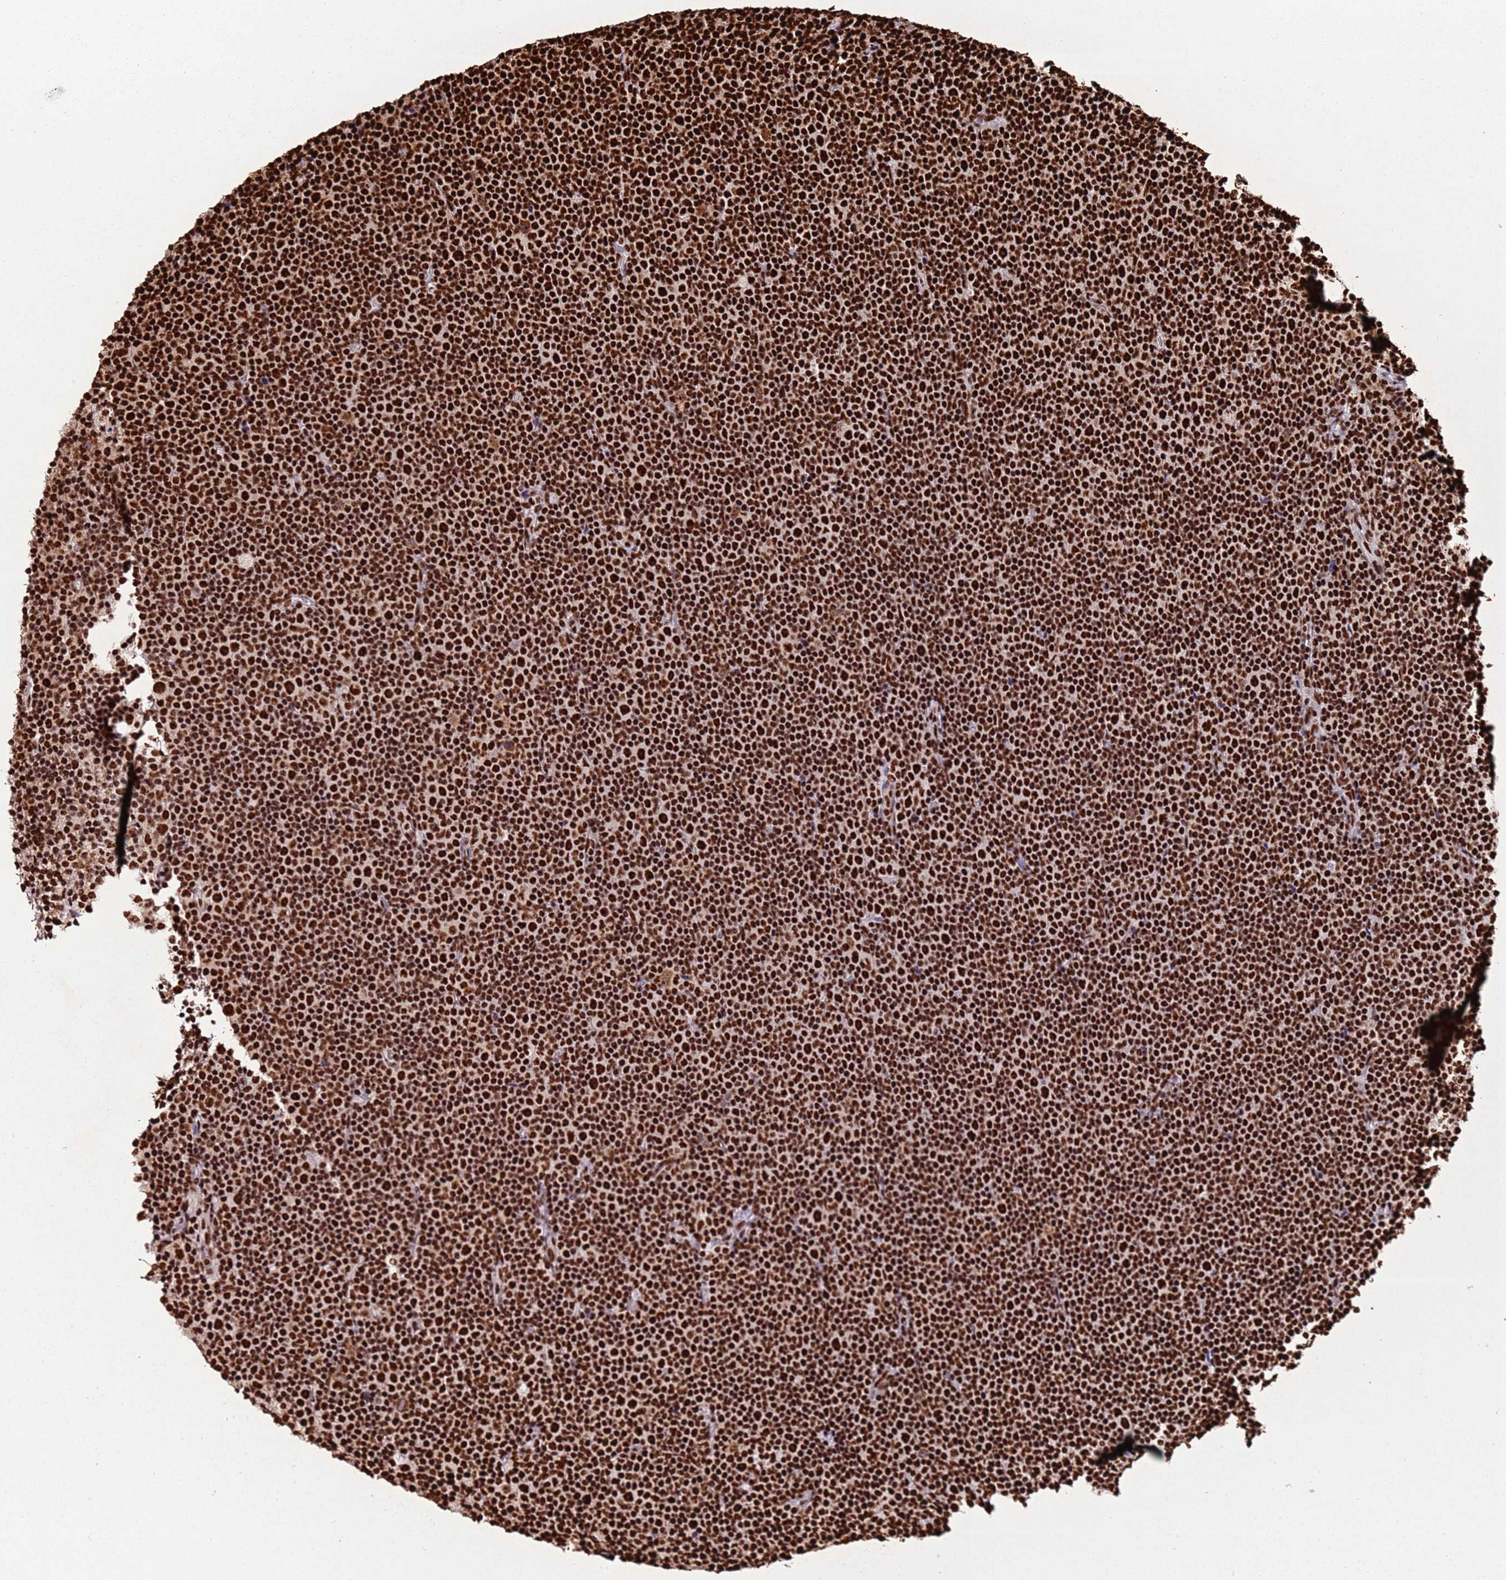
{"staining": {"intensity": "strong", "quantity": ">75%", "location": "nuclear"}, "tissue": "lymphoma", "cell_type": "Tumor cells", "image_type": "cancer", "snomed": [{"axis": "morphology", "description": "Malignant lymphoma, non-Hodgkin's type, Low grade"}, {"axis": "topography", "description": "Lymph node"}], "caption": "Lymphoma stained for a protein demonstrates strong nuclear positivity in tumor cells.", "gene": "C6orf226", "patient": {"sex": "female", "age": 67}}